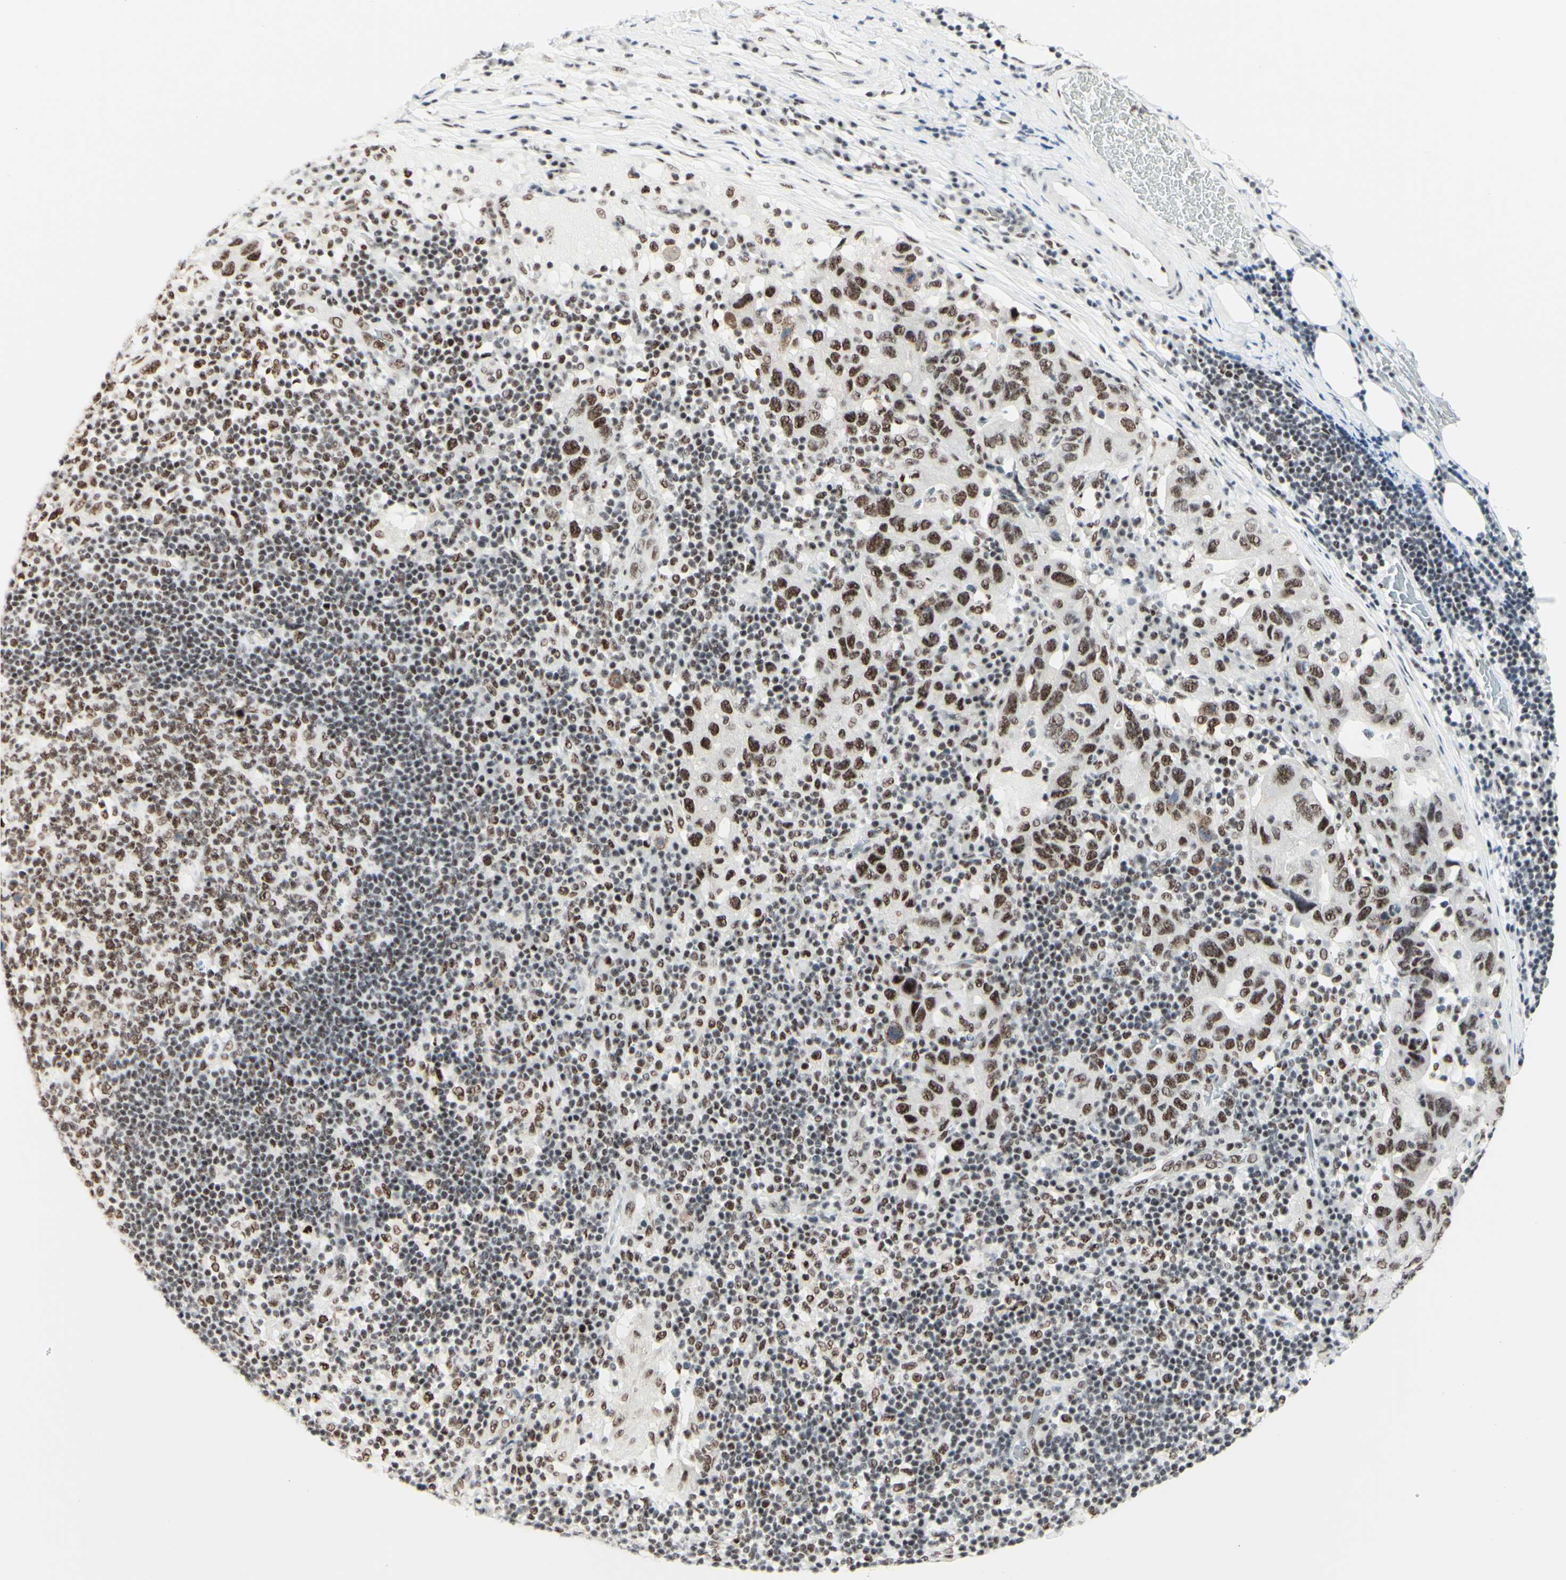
{"staining": {"intensity": "moderate", "quantity": ">75%", "location": "nuclear"}, "tissue": "adipose tissue", "cell_type": "Adipocytes", "image_type": "normal", "snomed": [{"axis": "morphology", "description": "Normal tissue, NOS"}, {"axis": "morphology", "description": "Adenocarcinoma, NOS"}, {"axis": "topography", "description": "Esophagus"}], "caption": "This is an image of immunohistochemistry (IHC) staining of unremarkable adipose tissue, which shows moderate expression in the nuclear of adipocytes.", "gene": "WTAP", "patient": {"sex": "male", "age": 62}}